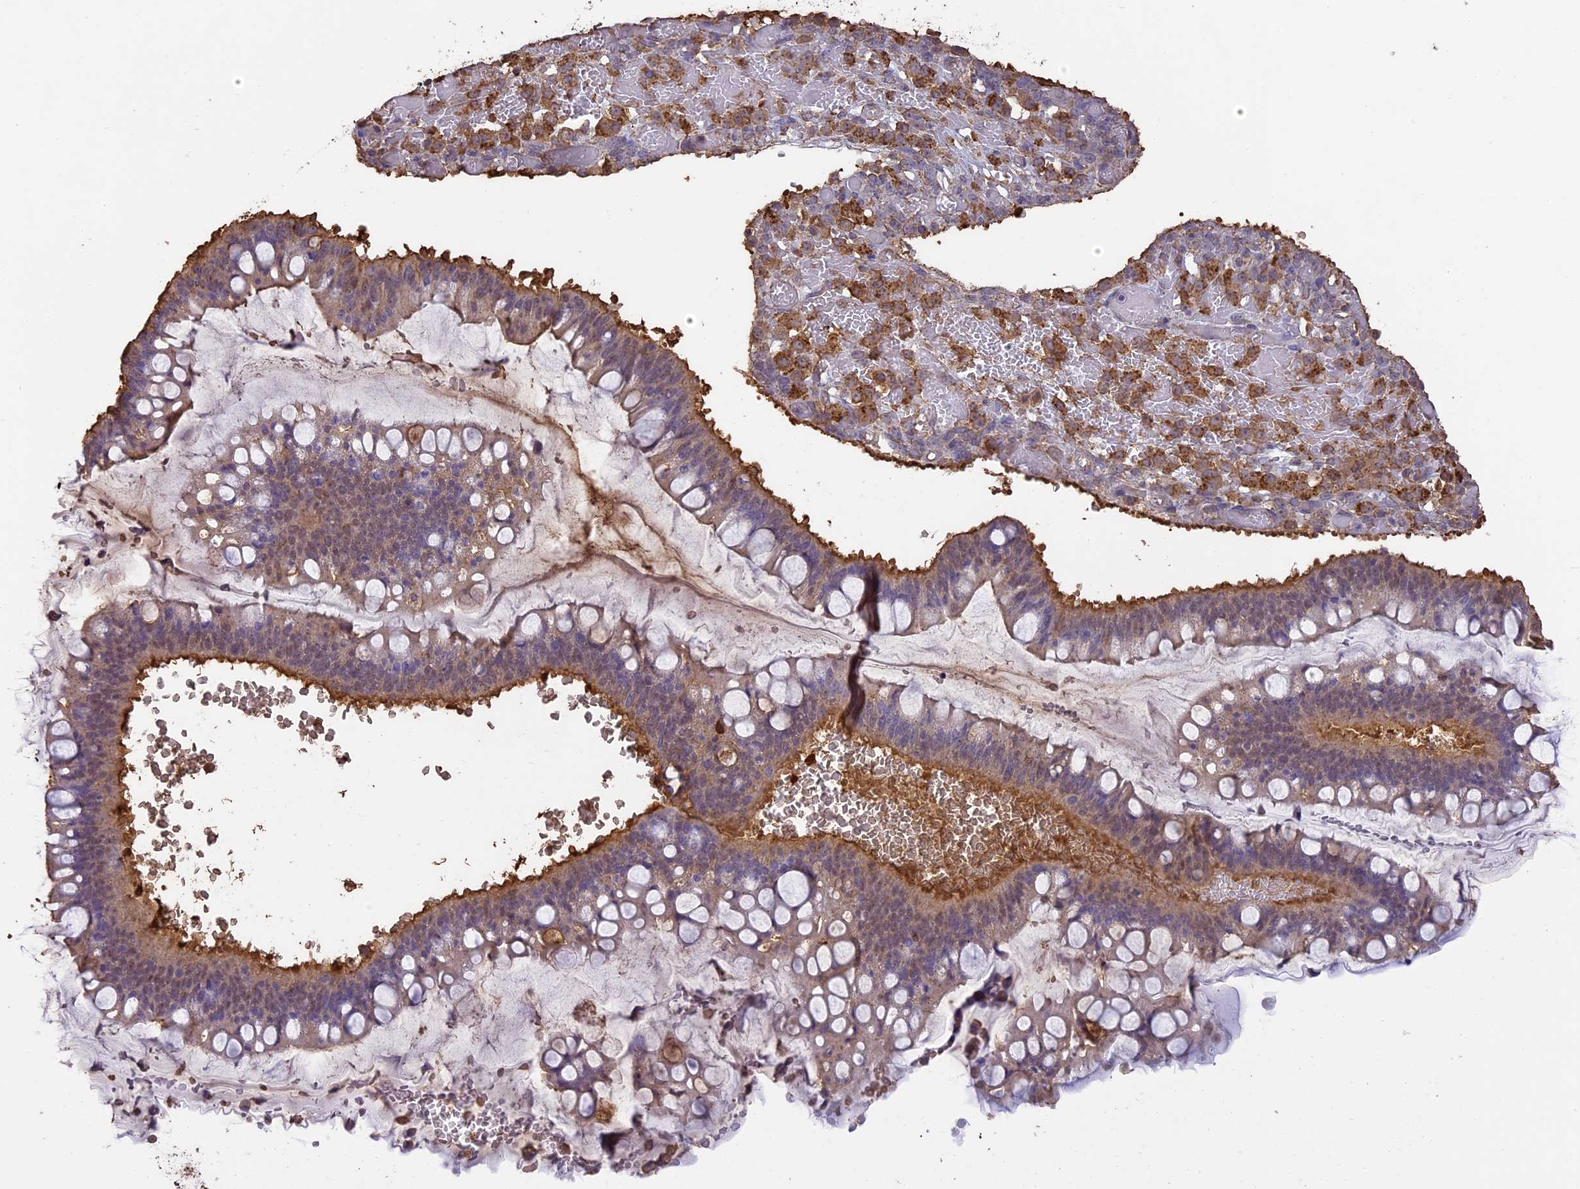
{"staining": {"intensity": "moderate", "quantity": ">75%", "location": "cytoplasmic/membranous"}, "tissue": "ovarian cancer", "cell_type": "Tumor cells", "image_type": "cancer", "snomed": [{"axis": "morphology", "description": "Cystadenocarcinoma, mucinous, NOS"}, {"axis": "topography", "description": "Ovary"}], "caption": "A histopathology image of ovarian cancer (mucinous cystadenocarcinoma) stained for a protein shows moderate cytoplasmic/membranous brown staining in tumor cells.", "gene": "ARHGAP19", "patient": {"sex": "female", "age": 73}}